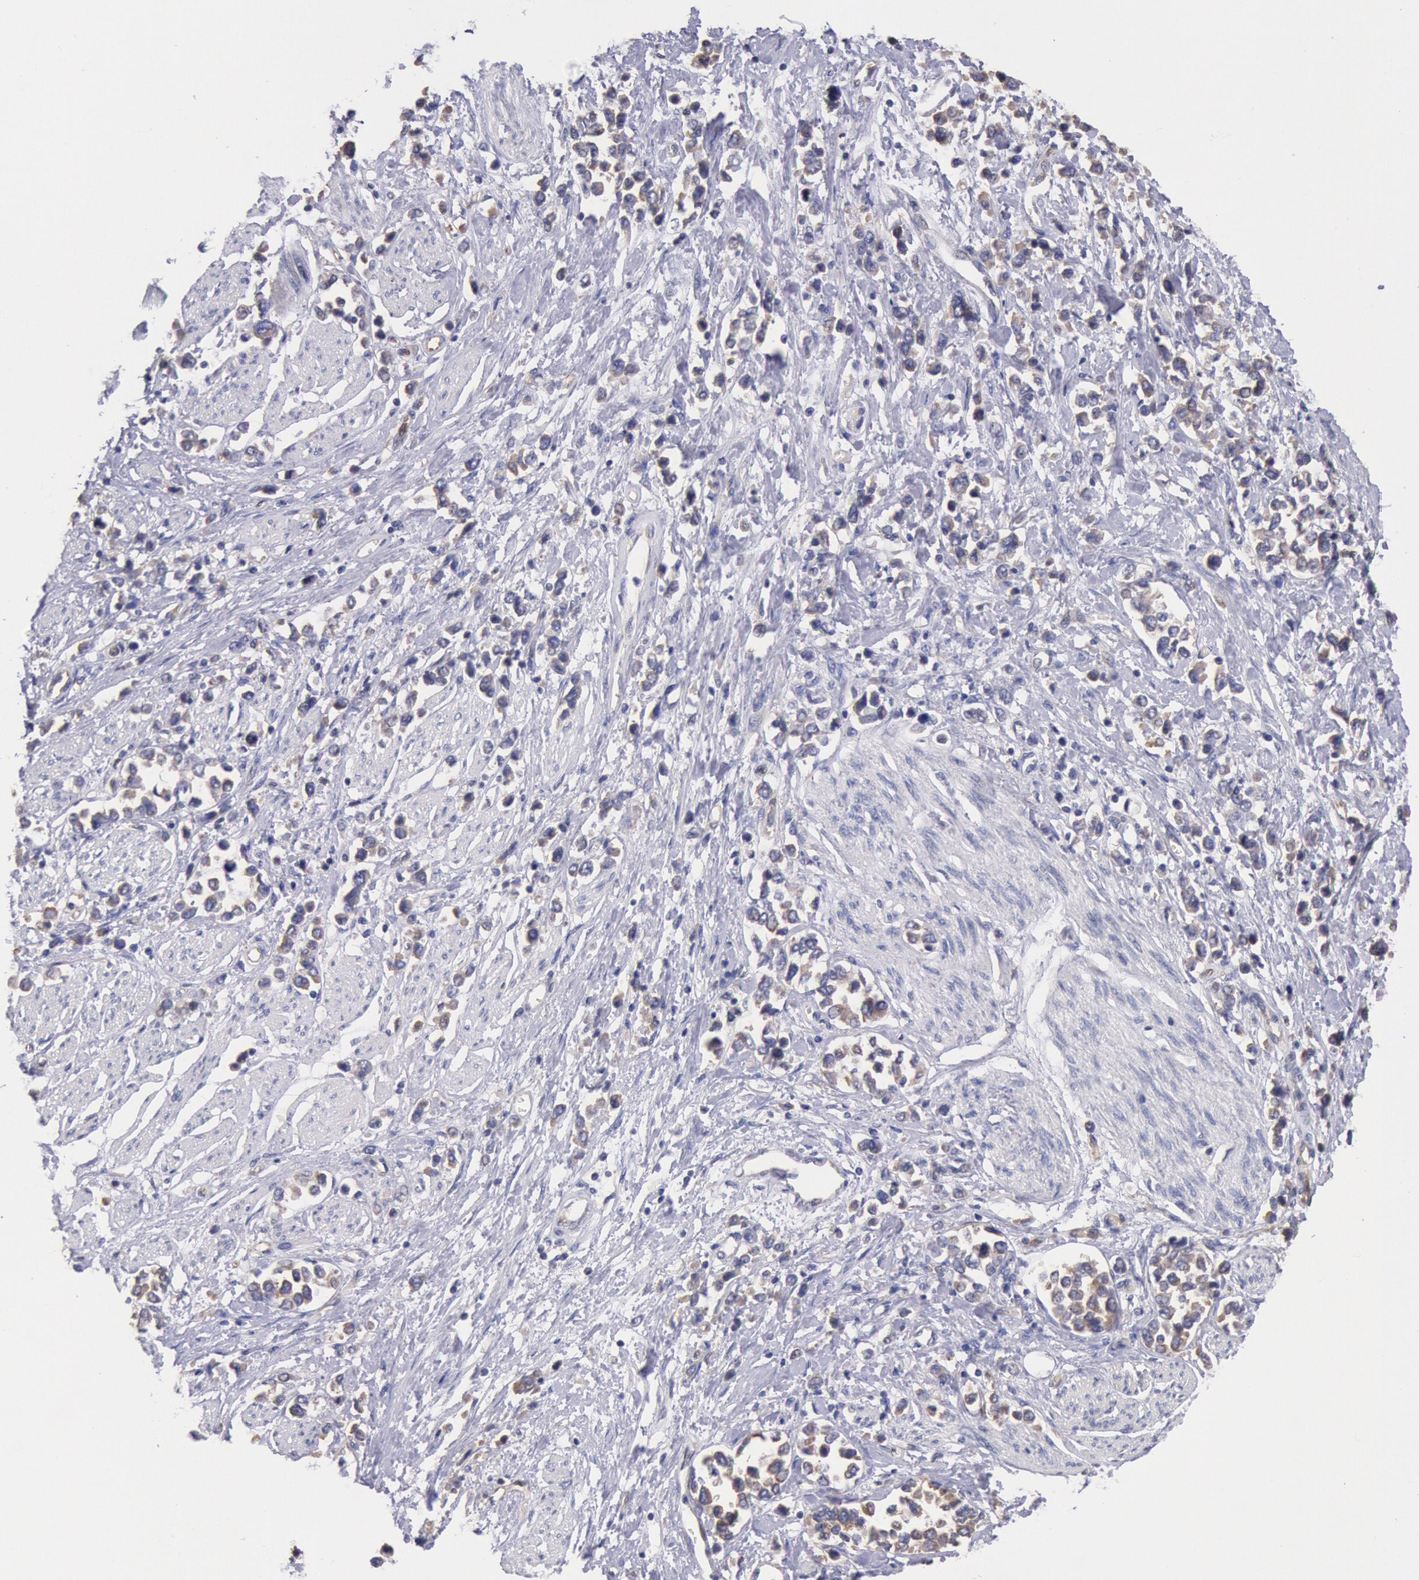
{"staining": {"intensity": "weak", "quantity": ">75%", "location": "cytoplasmic/membranous"}, "tissue": "stomach cancer", "cell_type": "Tumor cells", "image_type": "cancer", "snomed": [{"axis": "morphology", "description": "Adenocarcinoma, NOS"}, {"axis": "topography", "description": "Stomach, upper"}], "caption": "Tumor cells reveal low levels of weak cytoplasmic/membranous expression in approximately >75% of cells in stomach adenocarcinoma.", "gene": "DRG1", "patient": {"sex": "male", "age": 76}}